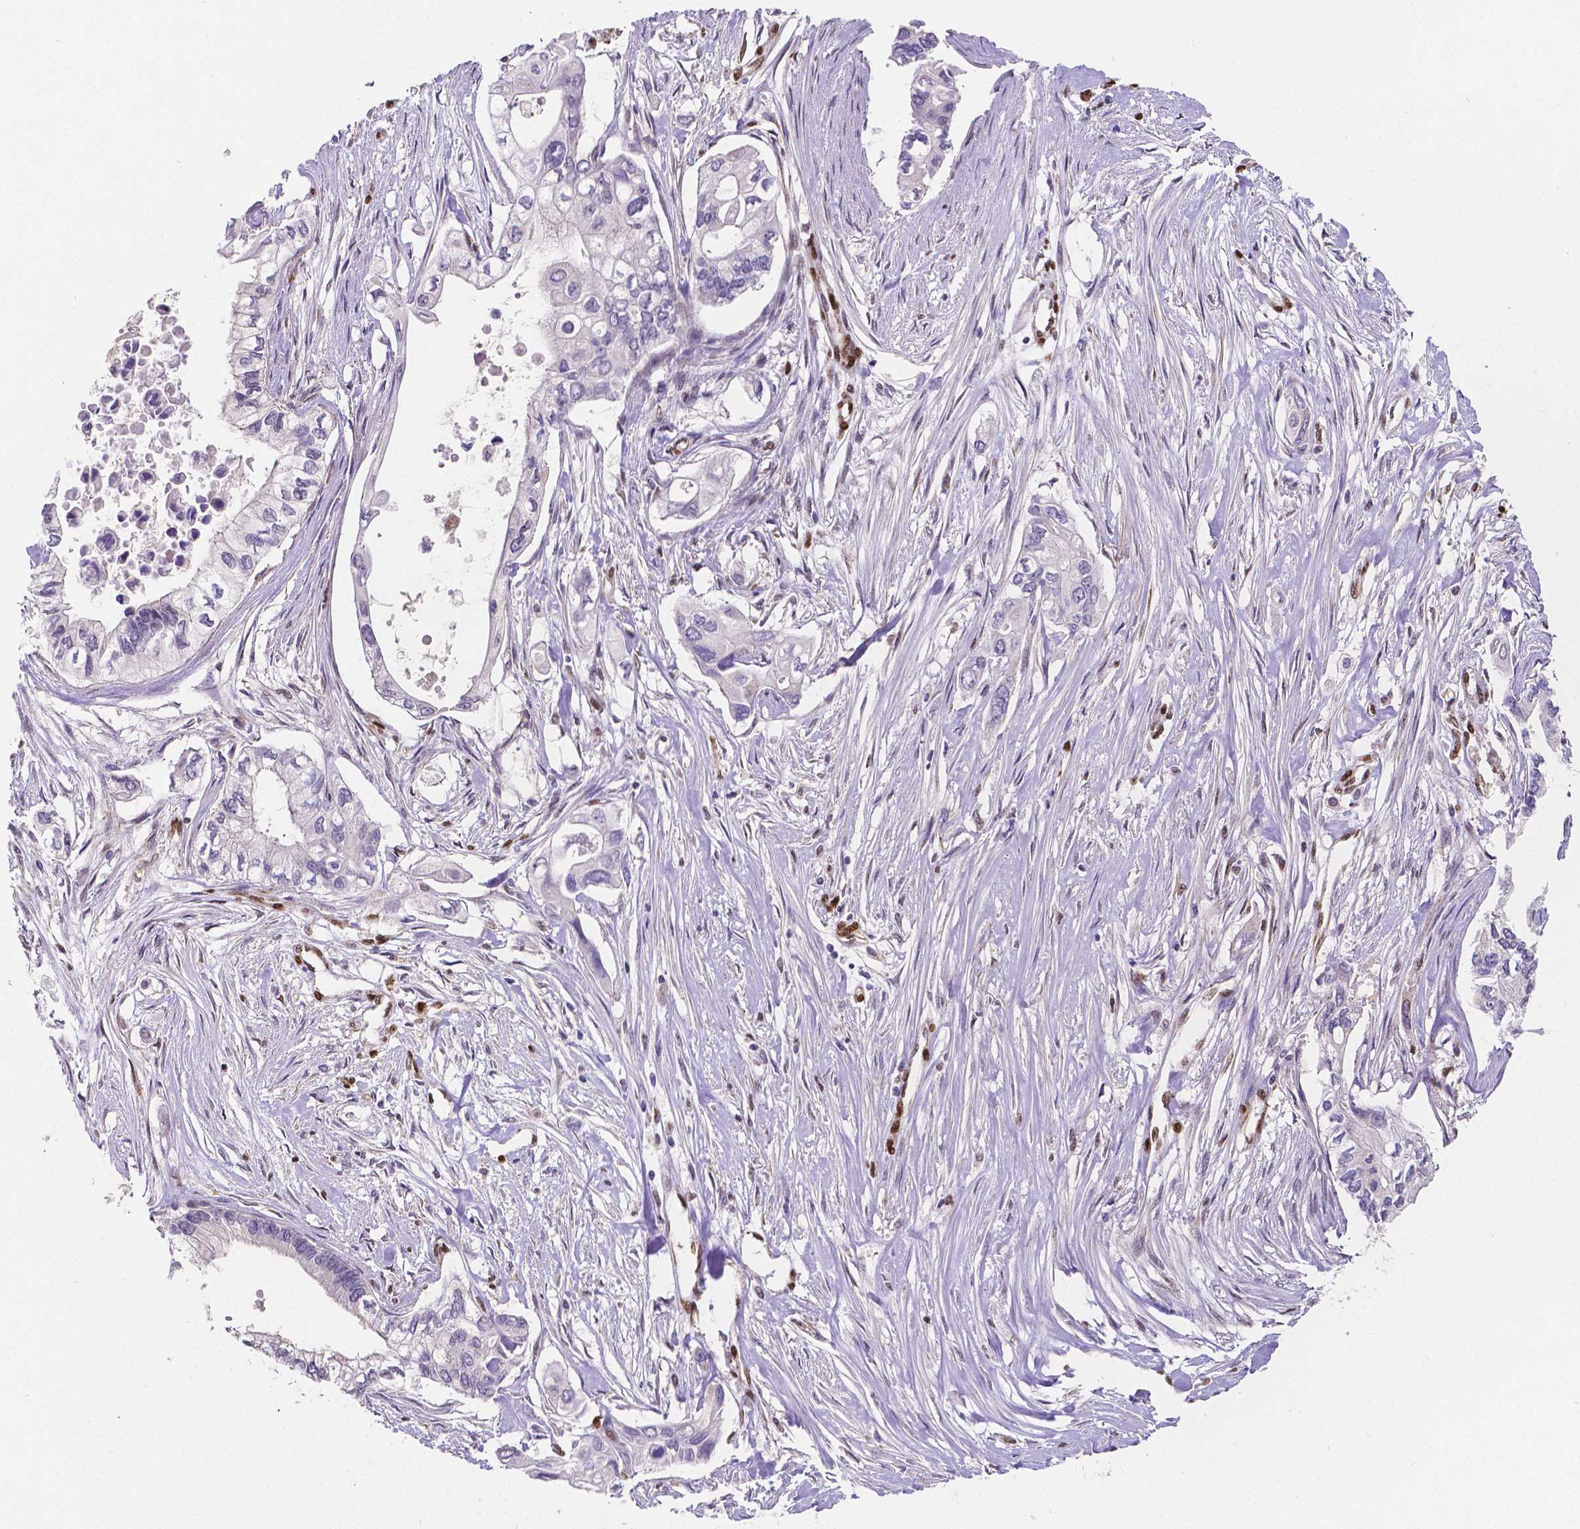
{"staining": {"intensity": "negative", "quantity": "none", "location": "none"}, "tissue": "pancreatic cancer", "cell_type": "Tumor cells", "image_type": "cancer", "snomed": [{"axis": "morphology", "description": "Adenocarcinoma, NOS"}, {"axis": "topography", "description": "Pancreas"}], "caption": "Pancreatic cancer stained for a protein using immunohistochemistry (IHC) shows no positivity tumor cells.", "gene": "MEF2C", "patient": {"sex": "female", "age": 63}}